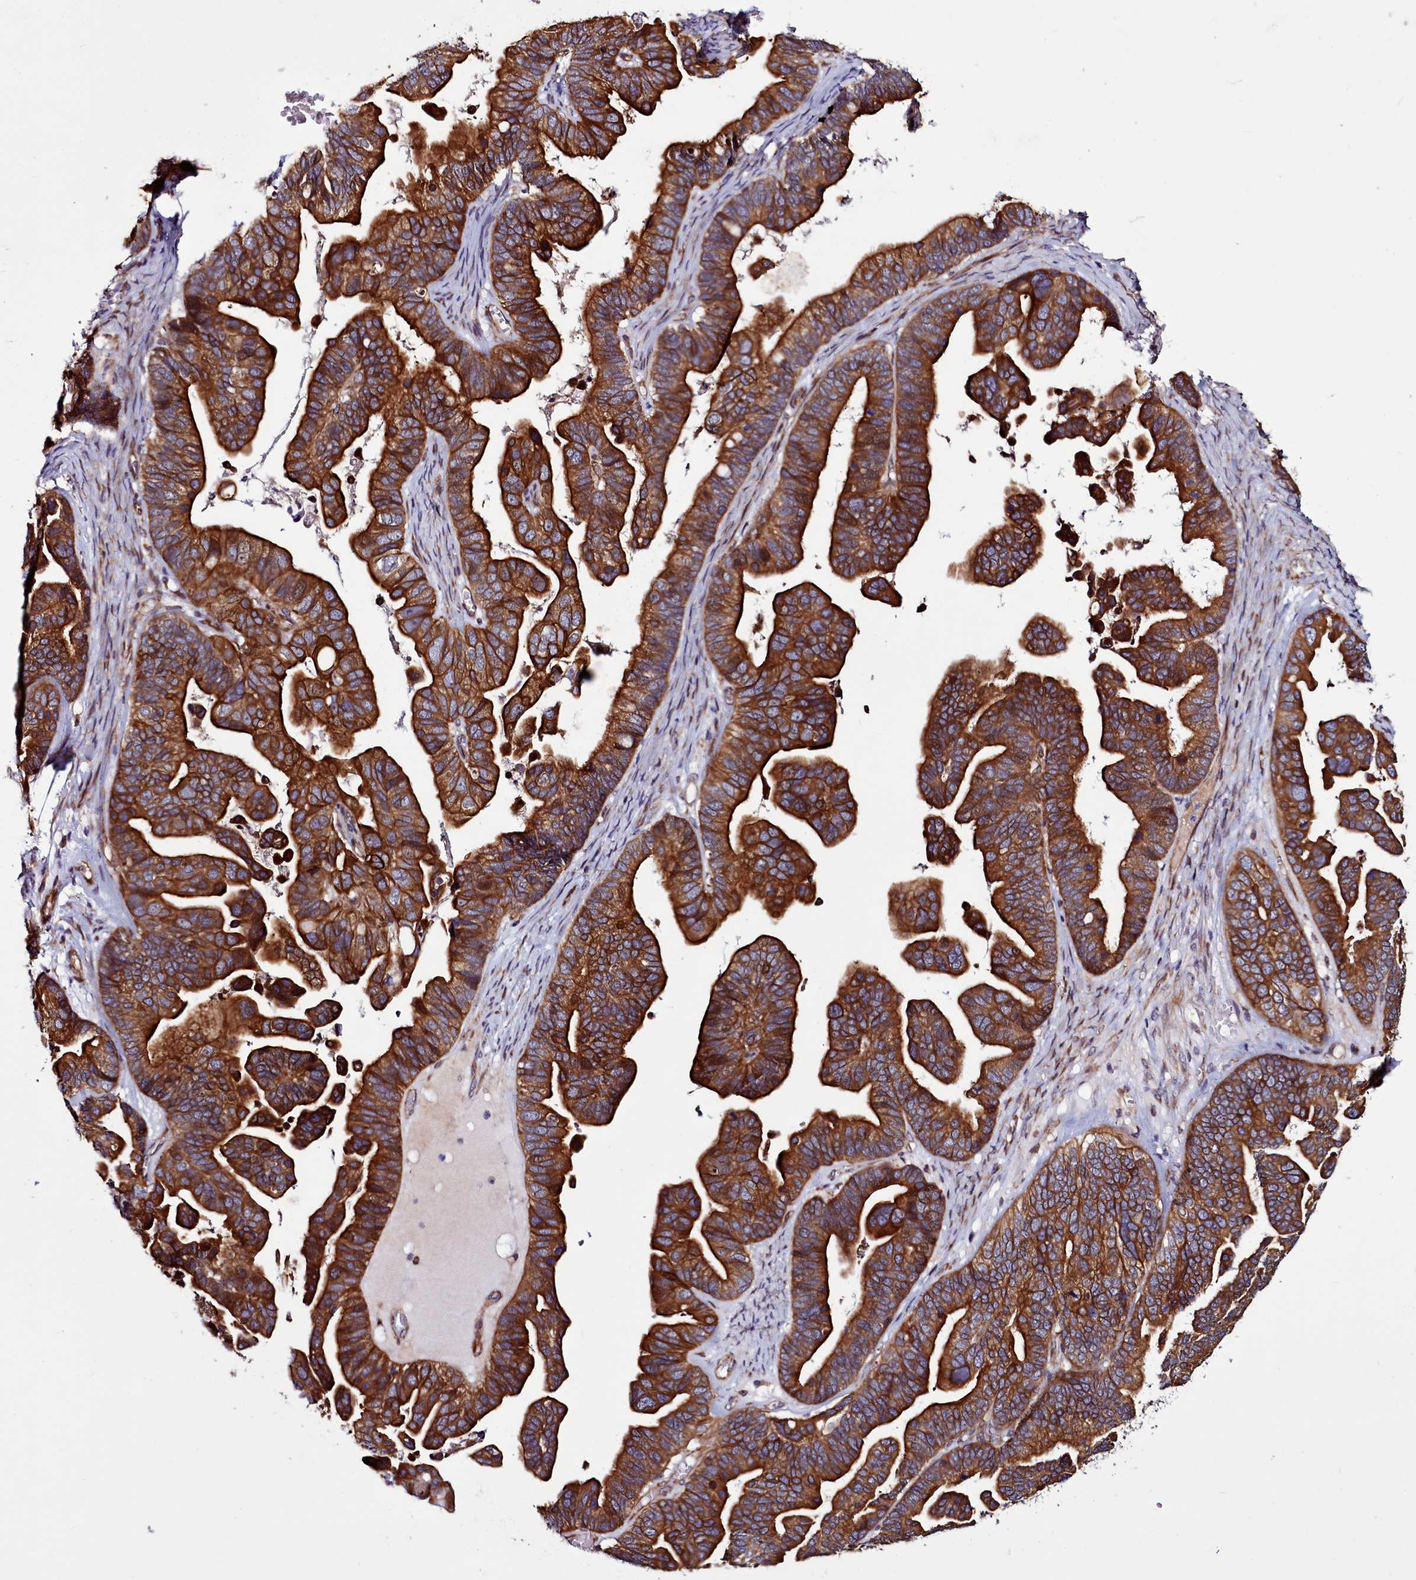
{"staining": {"intensity": "strong", "quantity": ">75%", "location": "cytoplasmic/membranous"}, "tissue": "ovarian cancer", "cell_type": "Tumor cells", "image_type": "cancer", "snomed": [{"axis": "morphology", "description": "Cystadenocarcinoma, serous, NOS"}, {"axis": "topography", "description": "Ovary"}], "caption": "Strong cytoplasmic/membranous positivity for a protein is appreciated in approximately >75% of tumor cells of ovarian serous cystadenocarcinoma using IHC.", "gene": "MCRIP1", "patient": {"sex": "female", "age": 56}}